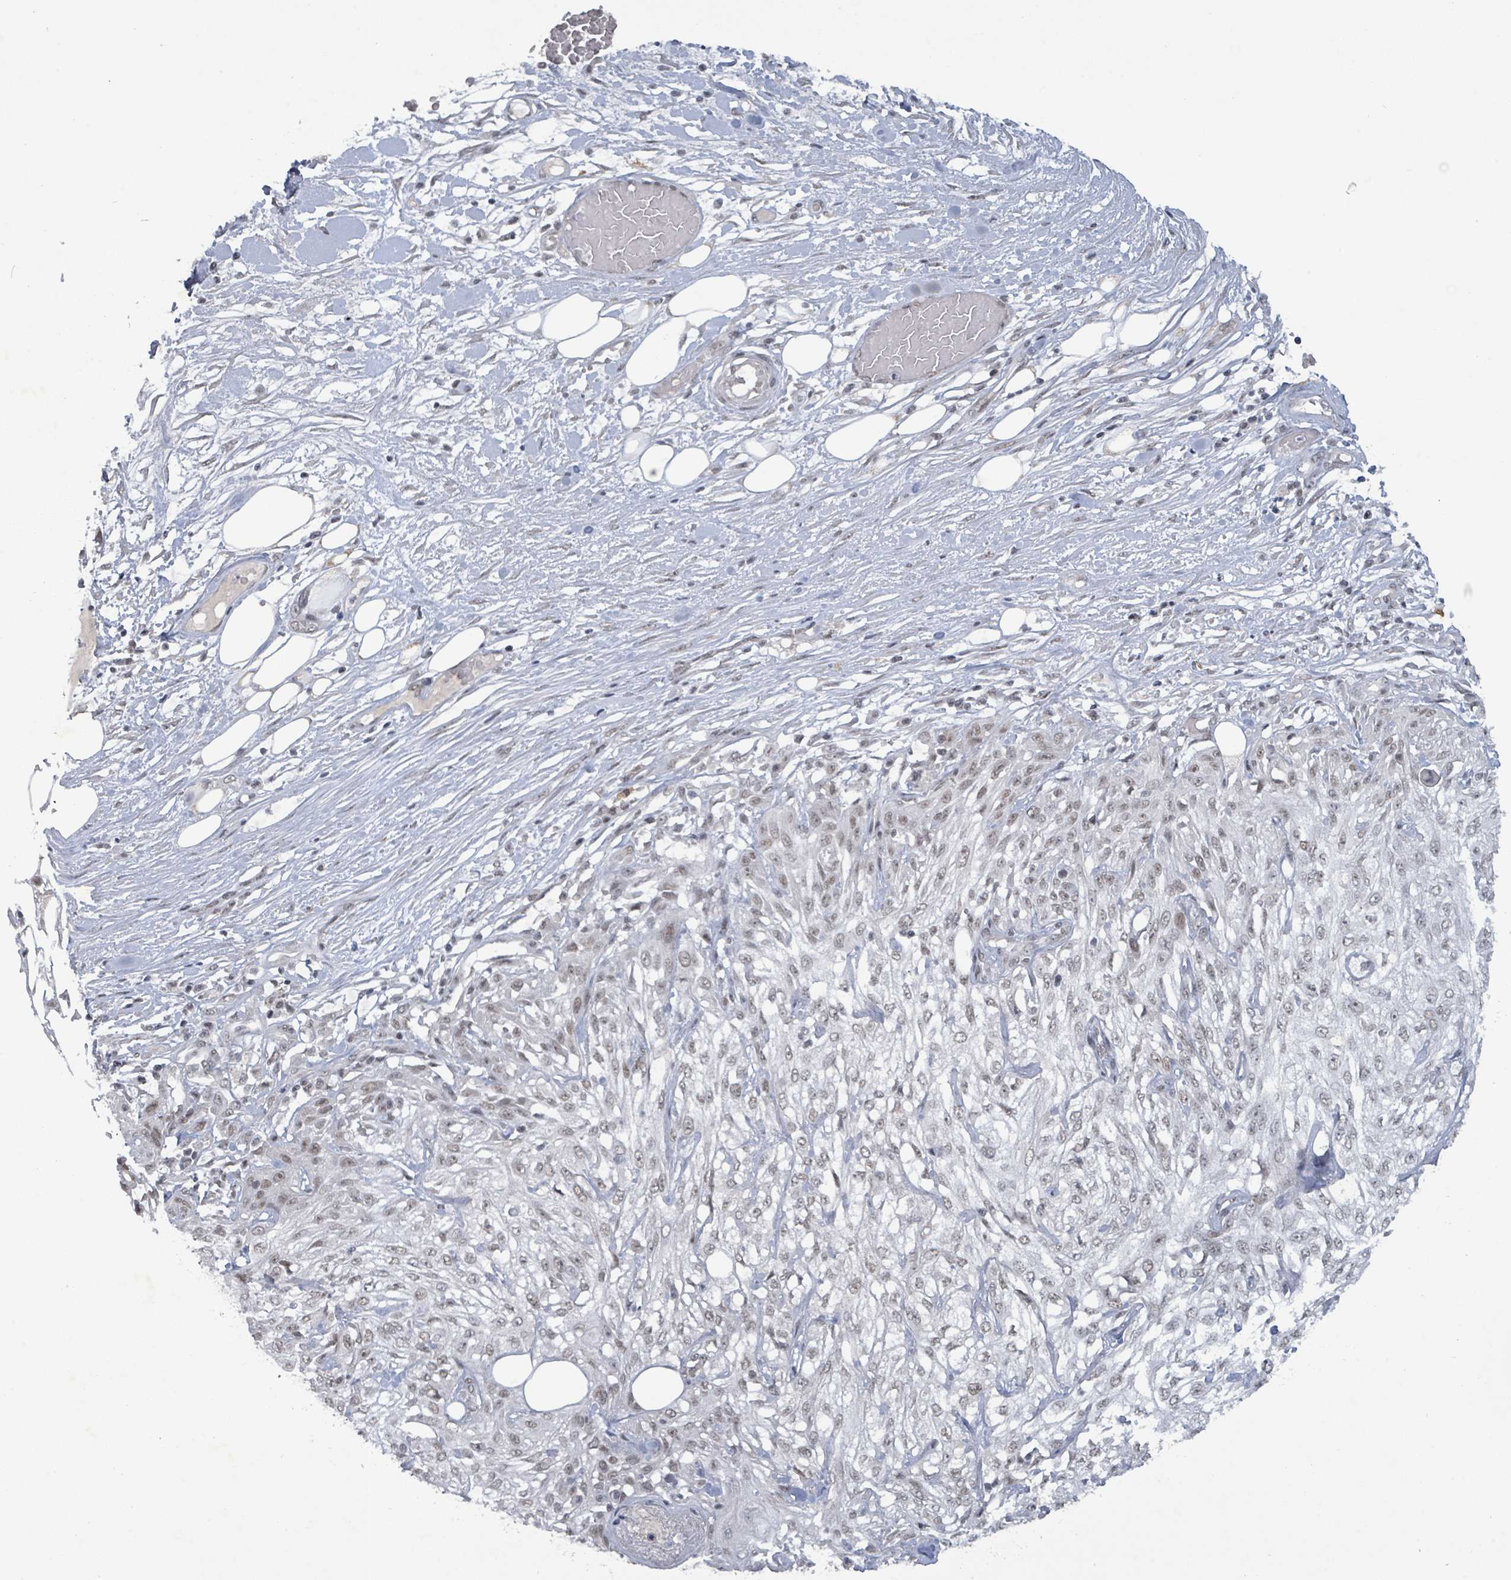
{"staining": {"intensity": "weak", "quantity": "<25%", "location": "nuclear"}, "tissue": "skin cancer", "cell_type": "Tumor cells", "image_type": "cancer", "snomed": [{"axis": "morphology", "description": "Squamous cell carcinoma, NOS"}, {"axis": "morphology", "description": "Squamous cell carcinoma, metastatic, NOS"}, {"axis": "topography", "description": "Skin"}, {"axis": "topography", "description": "Lymph node"}], "caption": "IHC of metastatic squamous cell carcinoma (skin) reveals no positivity in tumor cells. (DAB (3,3'-diaminobenzidine) immunohistochemistry (IHC), high magnification).", "gene": "BANP", "patient": {"sex": "male", "age": 75}}